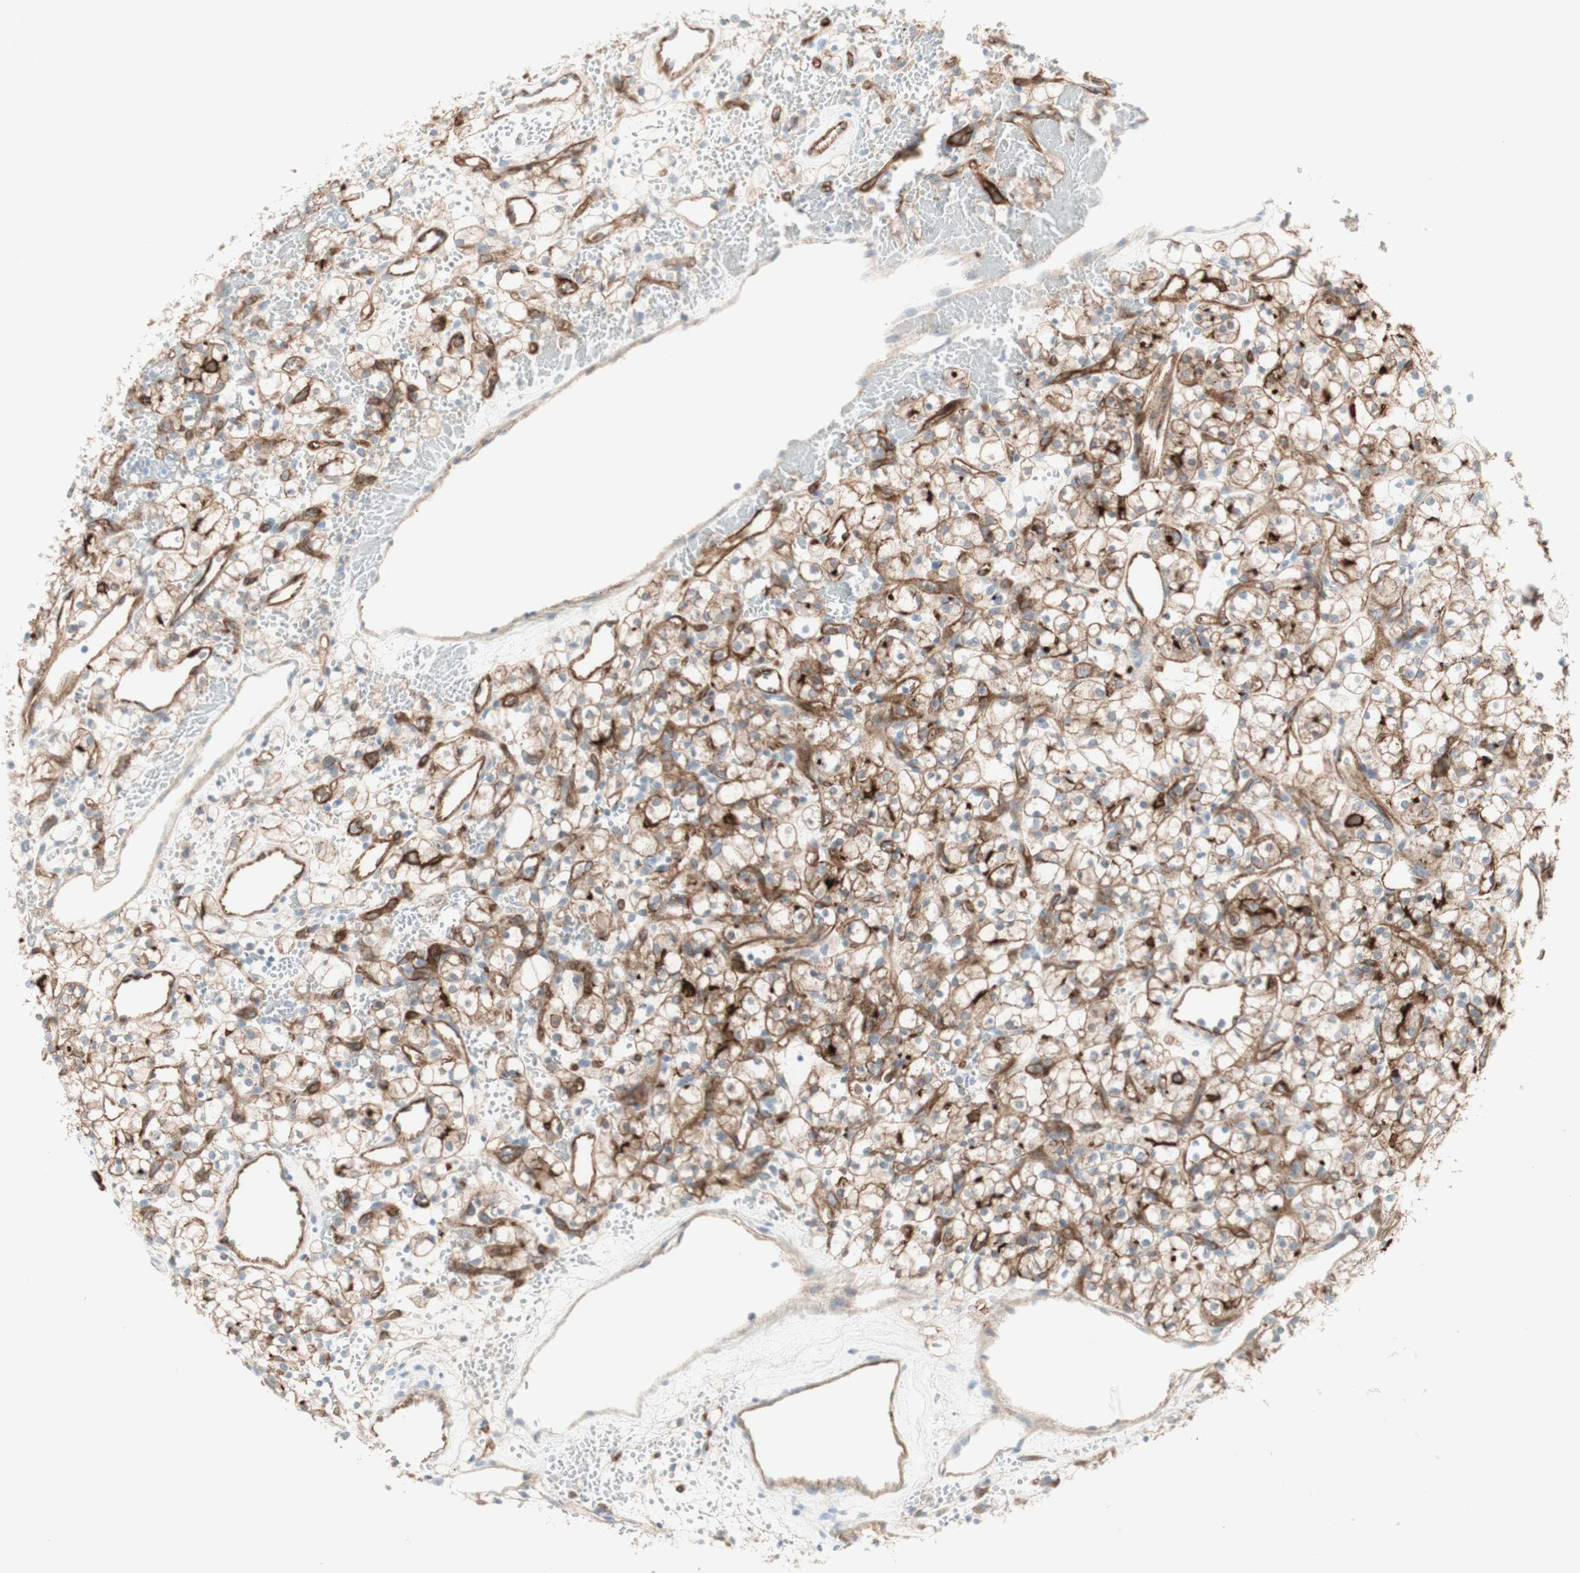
{"staining": {"intensity": "moderate", "quantity": "25%-75%", "location": "cytoplasmic/membranous"}, "tissue": "renal cancer", "cell_type": "Tumor cells", "image_type": "cancer", "snomed": [{"axis": "morphology", "description": "Adenocarcinoma, NOS"}, {"axis": "topography", "description": "Kidney"}], "caption": "A brown stain highlights moderate cytoplasmic/membranous staining of a protein in renal cancer (adenocarcinoma) tumor cells.", "gene": "MYO6", "patient": {"sex": "female", "age": 60}}